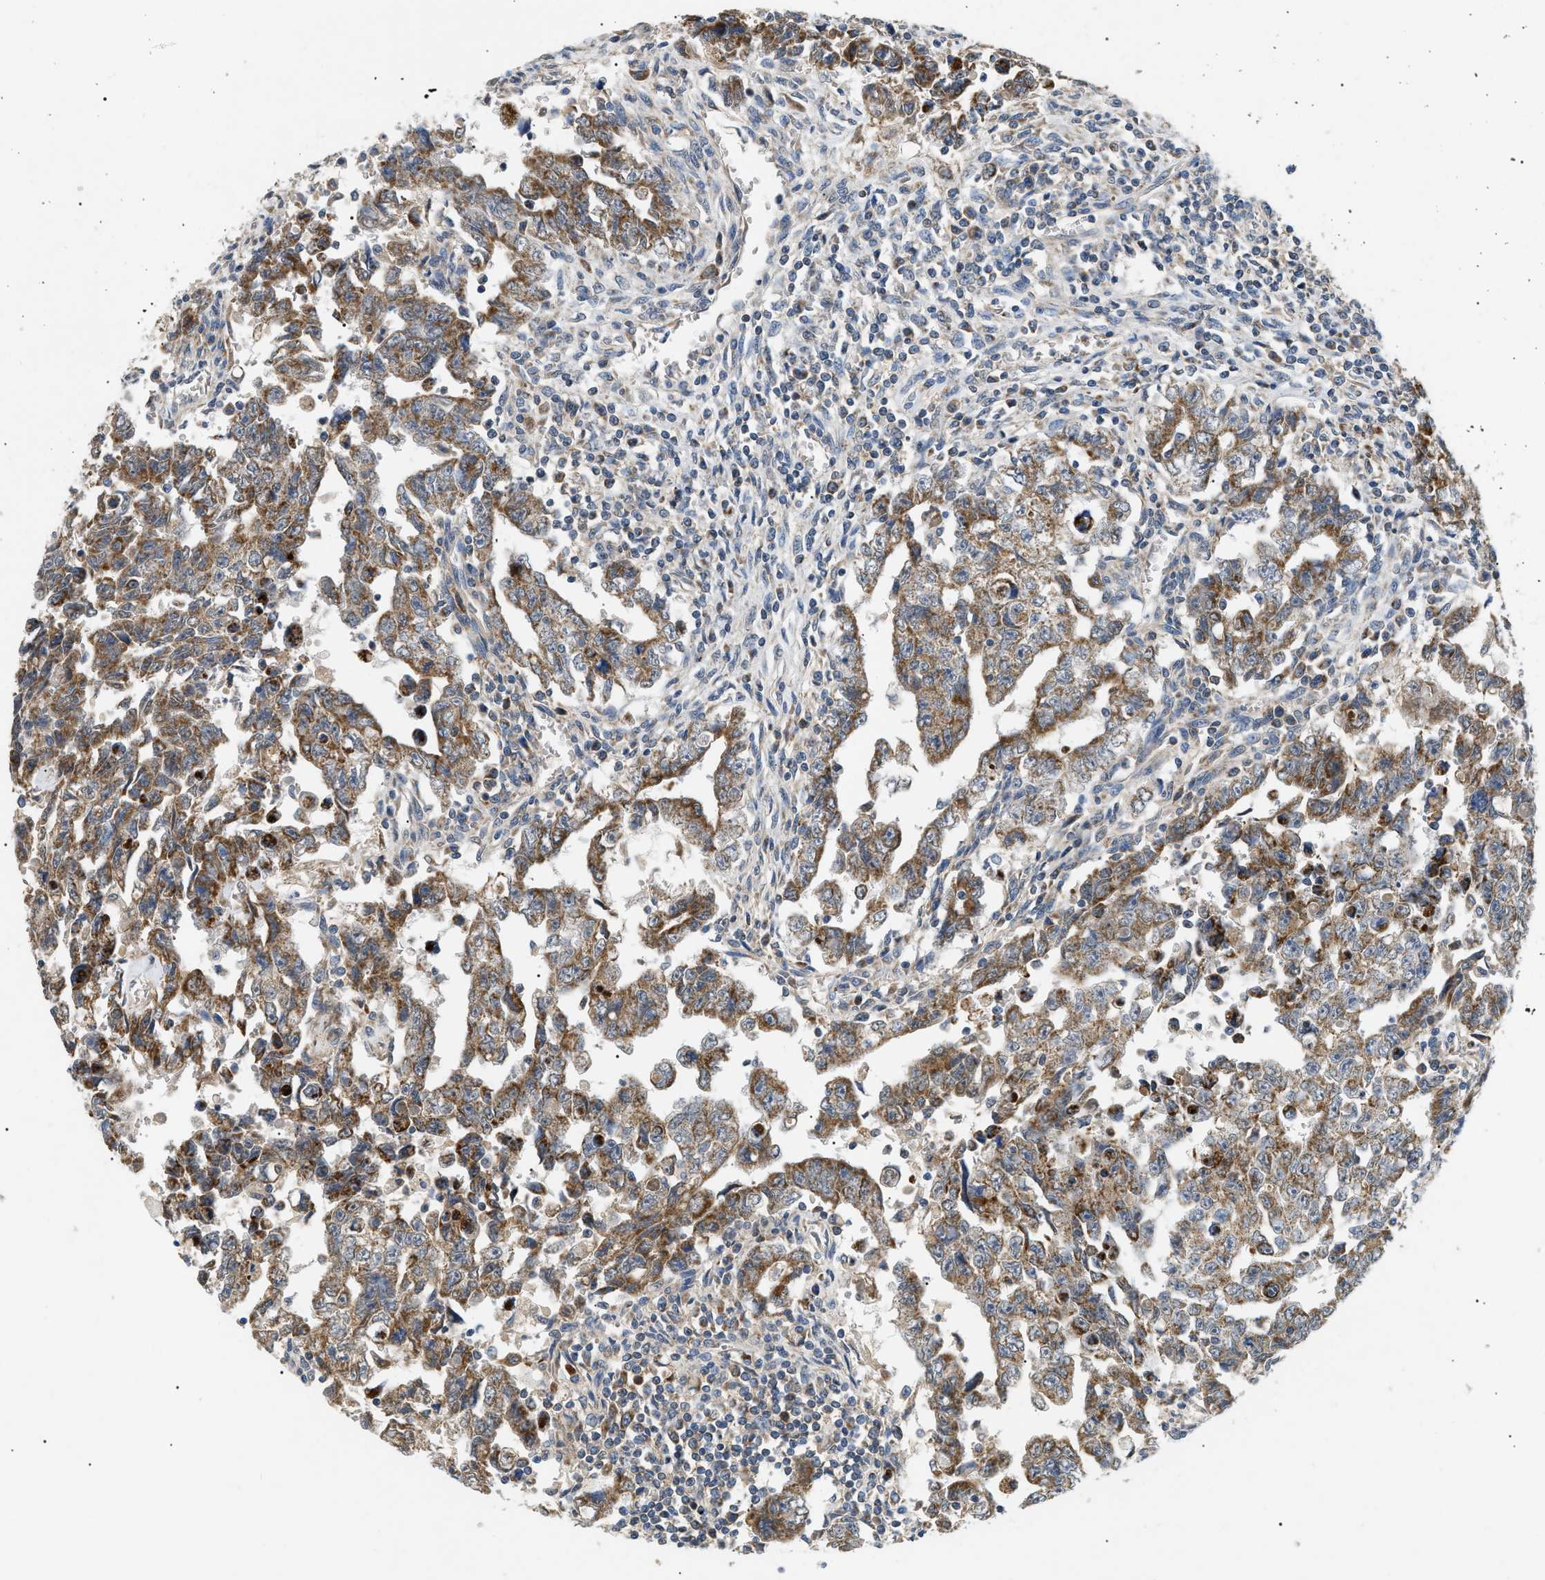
{"staining": {"intensity": "moderate", "quantity": ">75%", "location": "cytoplasmic/membranous"}, "tissue": "testis cancer", "cell_type": "Tumor cells", "image_type": "cancer", "snomed": [{"axis": "morphology", "description": "Carcinoma, Embryonal, NOS"}, {"axis": "topography", "description": "Testis"}], "caption": "Immunohistochemical staining of testis cancer (embryonal carcinoma) reveals moderate cytoplasmic/membranous protein positivity in about >75% of tumor cells. (DAB (3,3'-diaminobenzidine) IHC with brightfield microscopy, high magnification).", "gene": "TOMM6", "patient": {"sex": "male", "age": 28}}